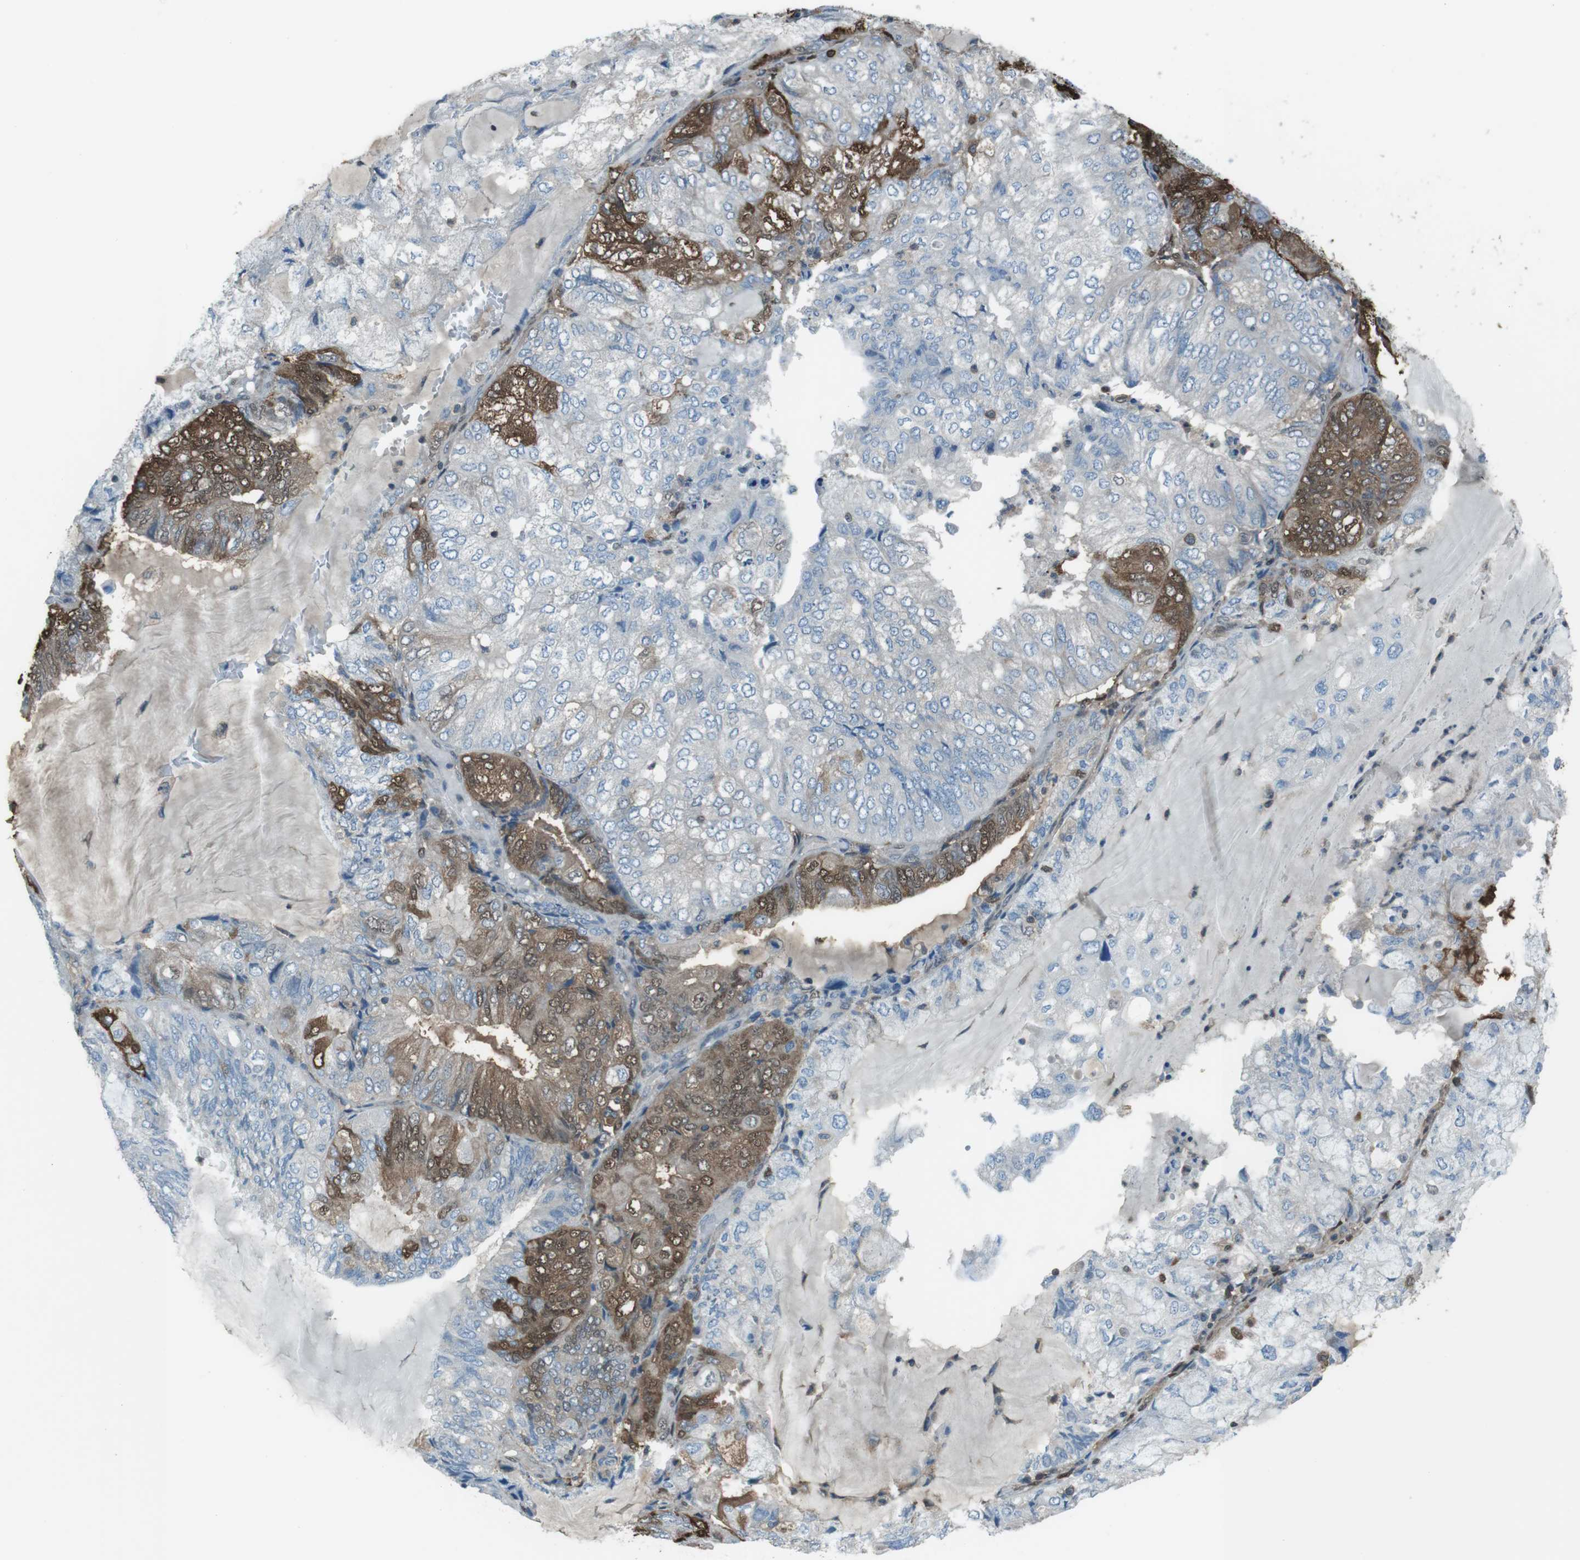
{"staining": {"intensity": "moderate", "quantity": "25%-75%", "location": "cytoplasmic/membranous,nuclear"}, "tissue": "endometrial cancer", "cell_type": "Tumor cells", "image_type": "cancer", "snomed": [{"axis": "morphology", "description": "Adenocarcinoma, NOS"}, {"axis": "topography", "description": "Endometrium"}], "caption": "A histopathology image of endometrial cancer stained for a protein demonstrates moderate cytoplasmic/membranous and nuclear brown staining in tumor cells.", "gene": "TWSG1", "patient": {"sex": "female", "age": 81}}